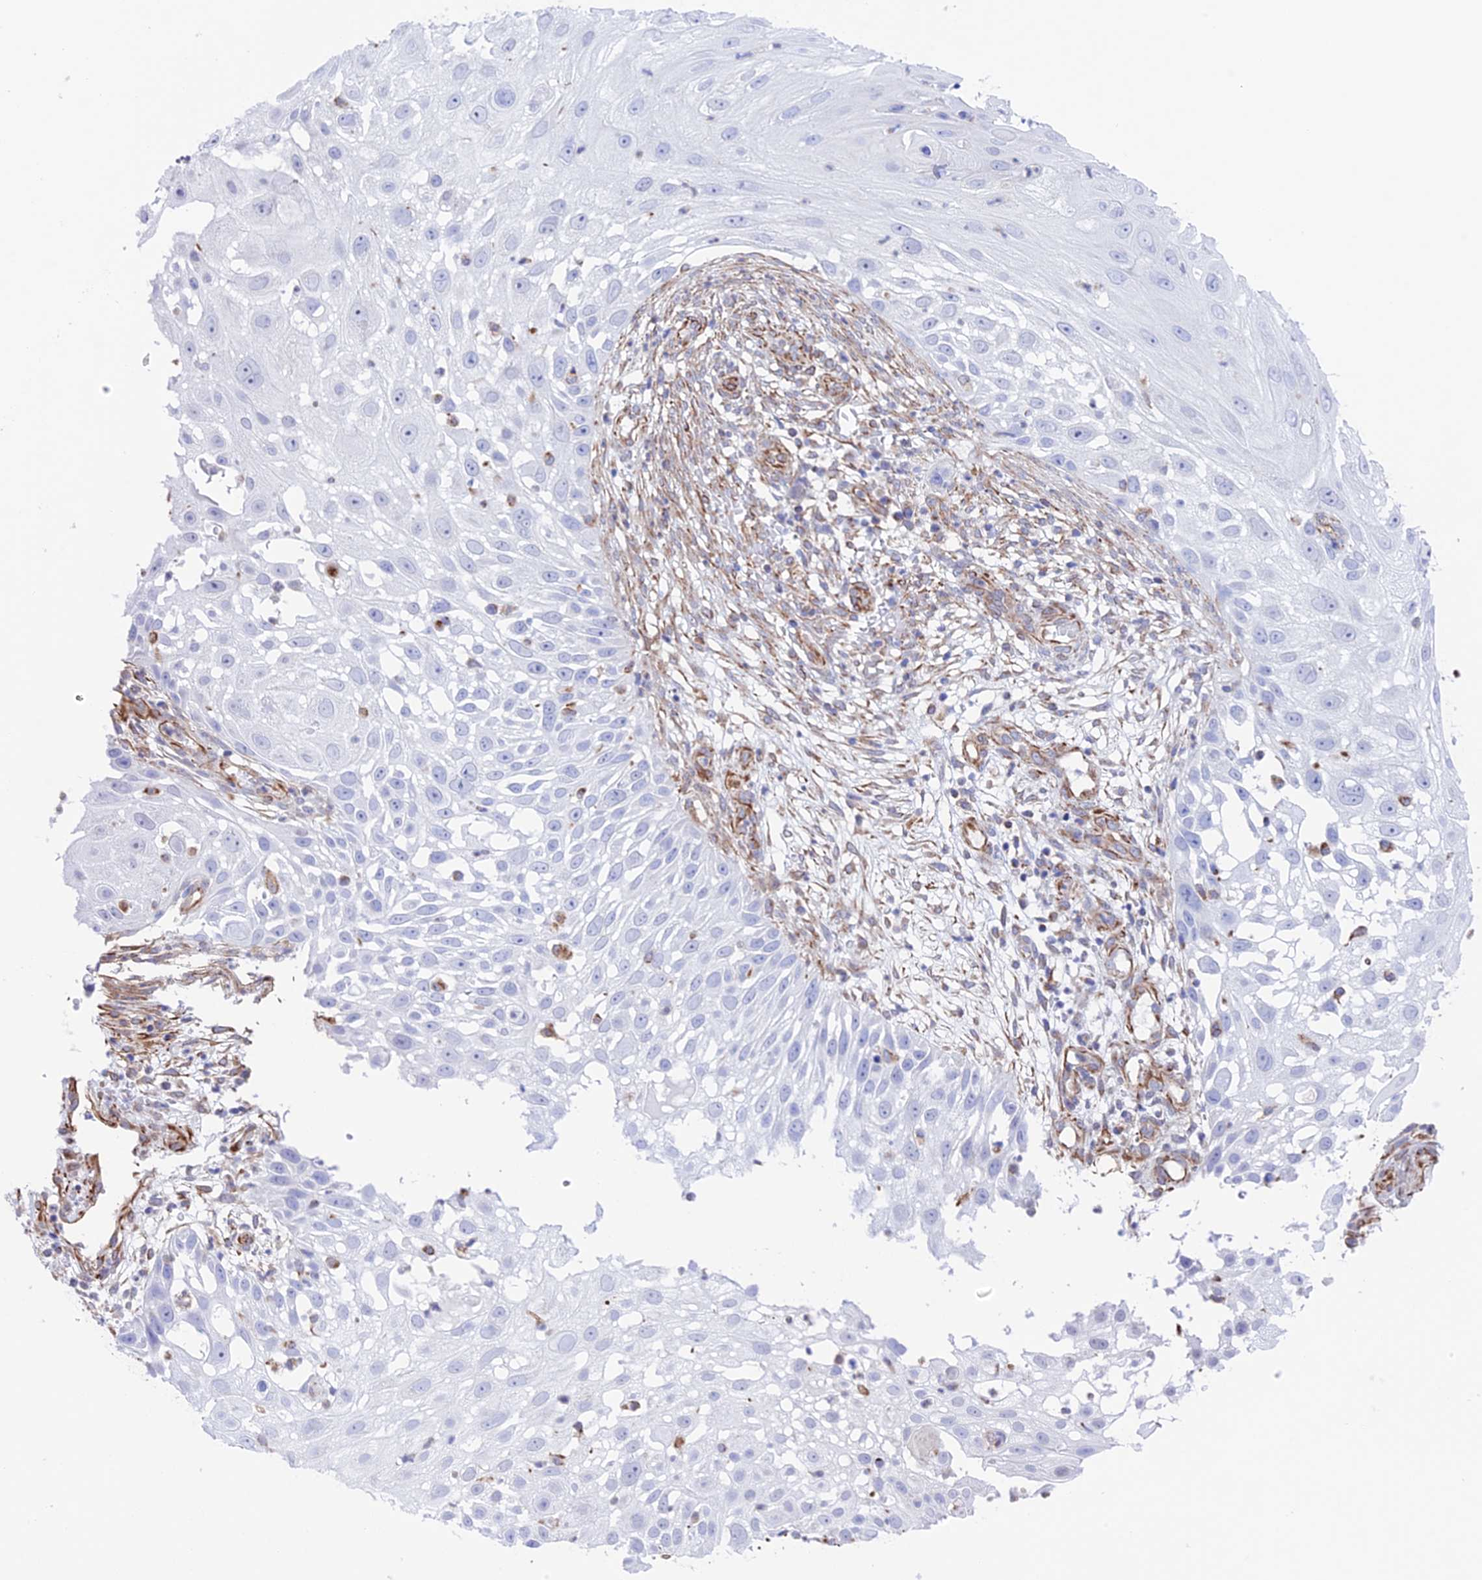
{"staining": {"intensity": "negative", "quantity": "none", "location": "none"}, "tissue": "skin cancer", "cell_type": "Tumor cells", "image_type": "cancer", "snomed": [{"axis": "morphology", "description": "Squamous cell carcinoma, NOS"}, {"axis": "topography", "description": "Skin"}], "caption": "A histopathology image of skin cancer stained for a protein displays no brown staining in tumor cells.", "gene": "ZNF652", "patient": {"sex": "female", "age": 44}}